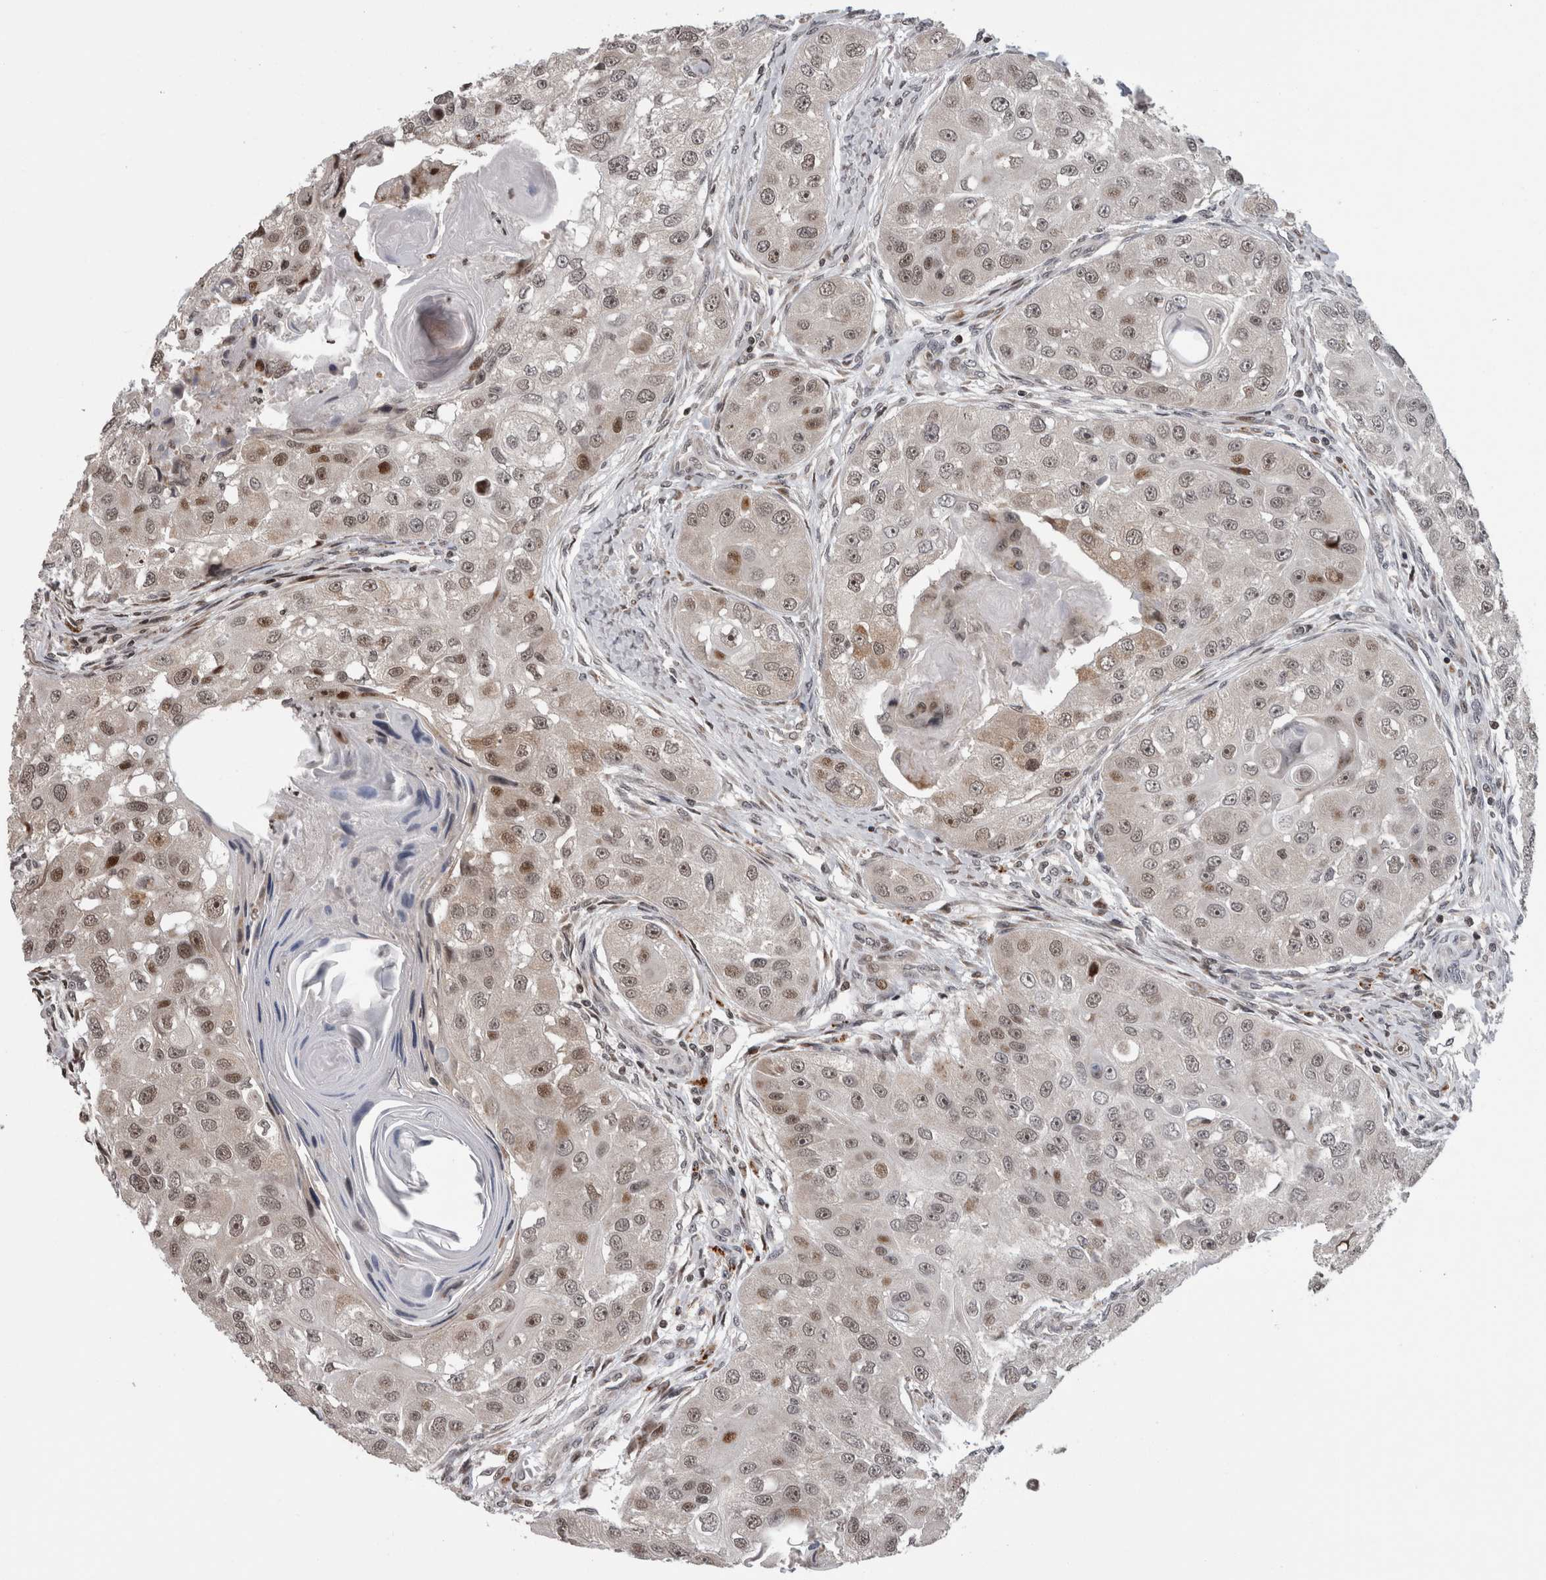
{"staining": {"intensity": "moderate", "quantity": "<25%", "location": "nuclear"}, "tissue": "head and neck cancer", "cell_type": "Tumor cells", "image_type": "cancer", "snomed": [{"axis": "morphology", "description": "Normal tissue, NOS"}, {"axis": "morphology", "description": "Squamous cell carcinoma, NOS"}, {"axis": "topography", "description": "Skeletal muscle"}, {"axis": "topography", "description": "Head-Neck"}], "caption": "Moderate nuclear expression for a protein is present in about <25% of tumor cells of squamous cell carcinoma (head and neck) using immunohistochemistry (IHC).", "gene": "ZBTB11", "patient": {"sex": "male", "age": 51}}